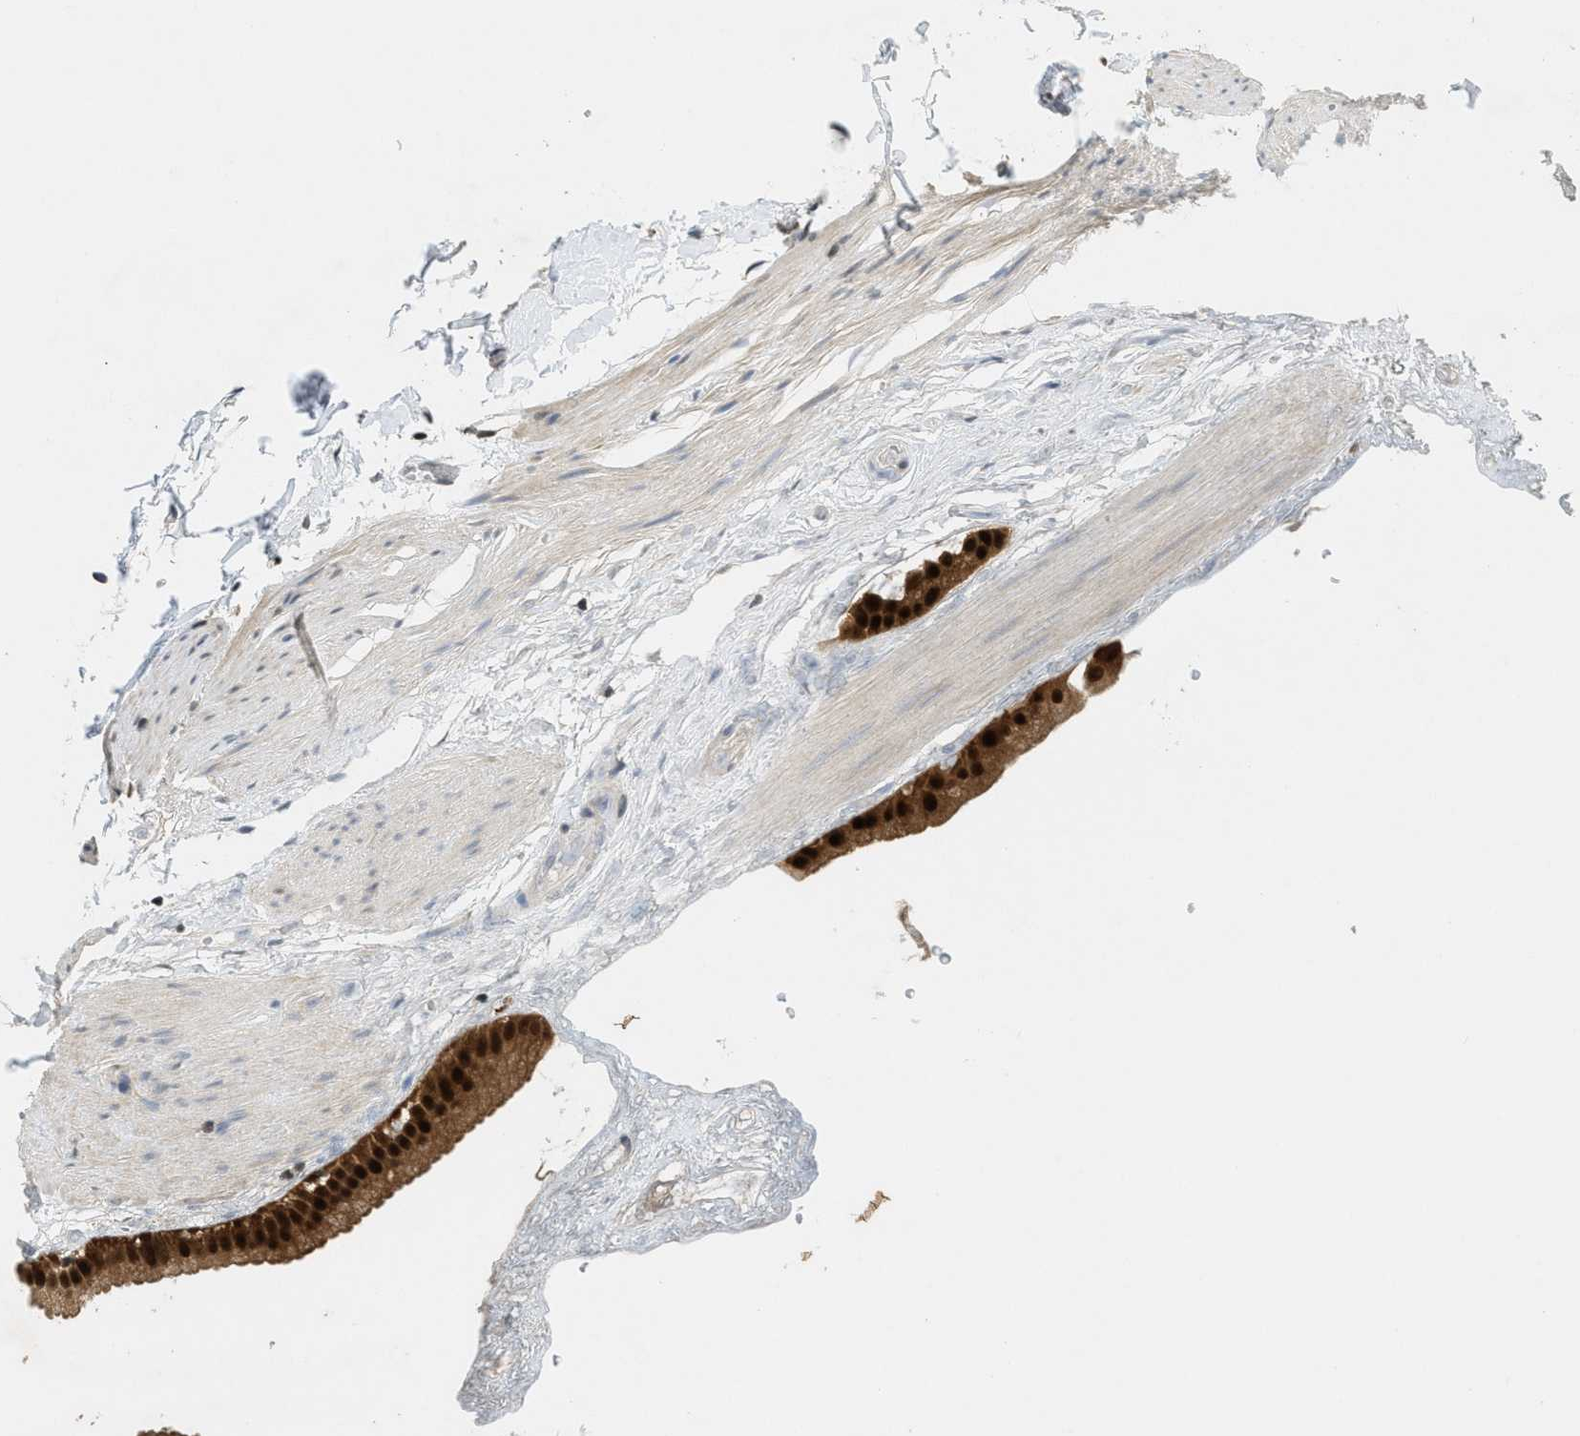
{"staining": {"intensity": "strong", "quantity": ">75%", "location": "cytoplasmic/membranous,nuclear"}, "tissue": "gallbladder", "cell_type": "Glandular cells", "image_type": "normal", "snomed": [{"axis": "morphology", "description": "Normal tissue, NOS"}, {"axis": "topography", "description": "Gallbladder"}], "caption": "DAB immunohistochemical staining of normal gallbladder exhibits strong cytoplasmic/membranous,nuclear protein expression in about >75% of glandular cells.", "gene": "DNAJB1", "patient": {"sex": "female", "age": 64}}